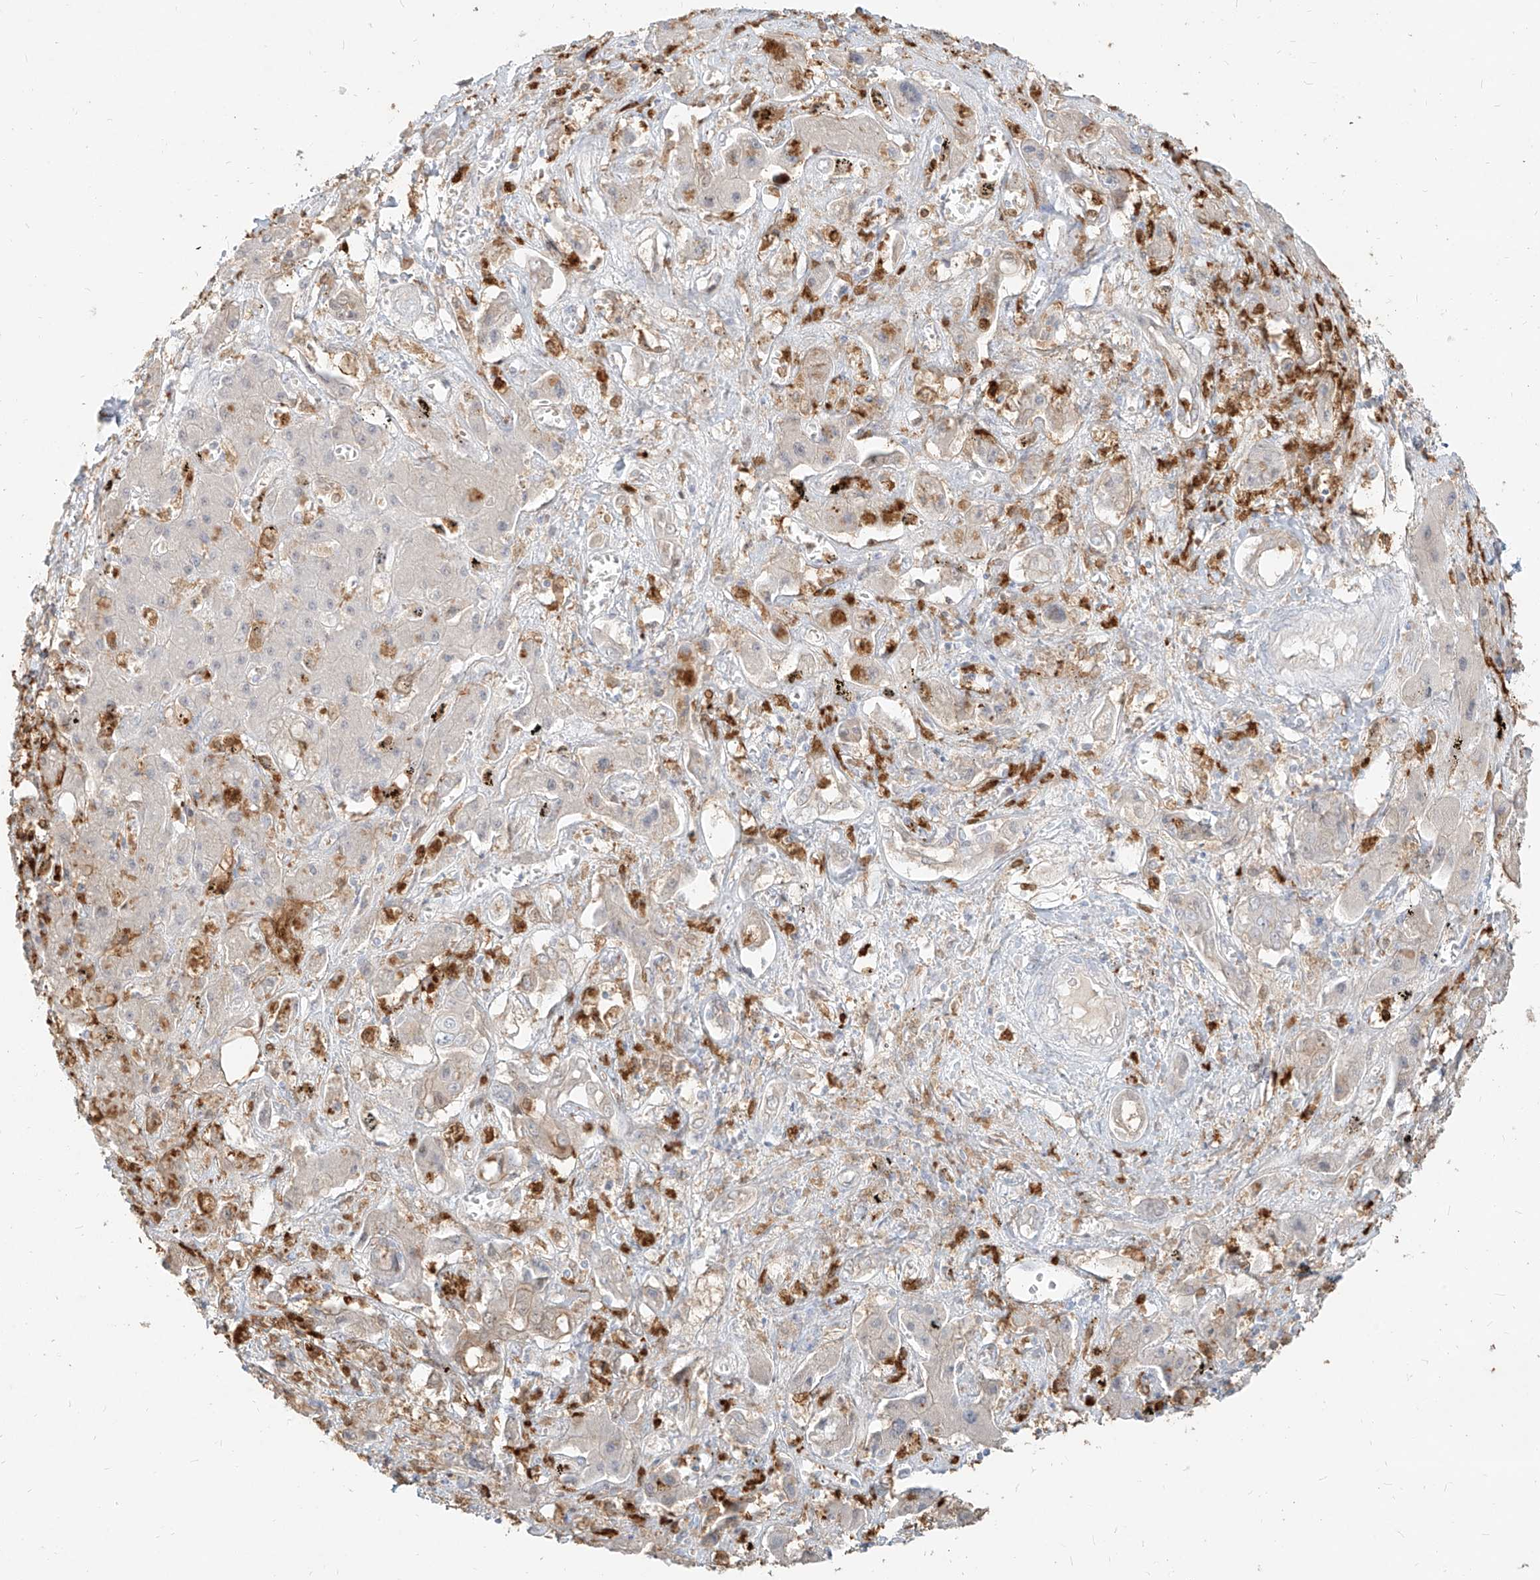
{"staining": {"intensity": "moderate", "quantity": "<25%", "location": "cytoplasmic/membranous"}, "tissue": "liver cancer", "cell_type": "Tumor cells", "image_type": "cancer", "snomed": [{"axis": "morphology", "description": "Cholangiocarcinoma"}, {"axis": "topography", "description": "Liver"}], "caption": "High-power microscopy captured an immunohistochemistry micrograph of liver cancer, revealing moderate cytoplasmic/membranous positivity in approximately <25% of tumor cells.", "gene": "PGD", "patient": {"sex": "male", "age": 67}}